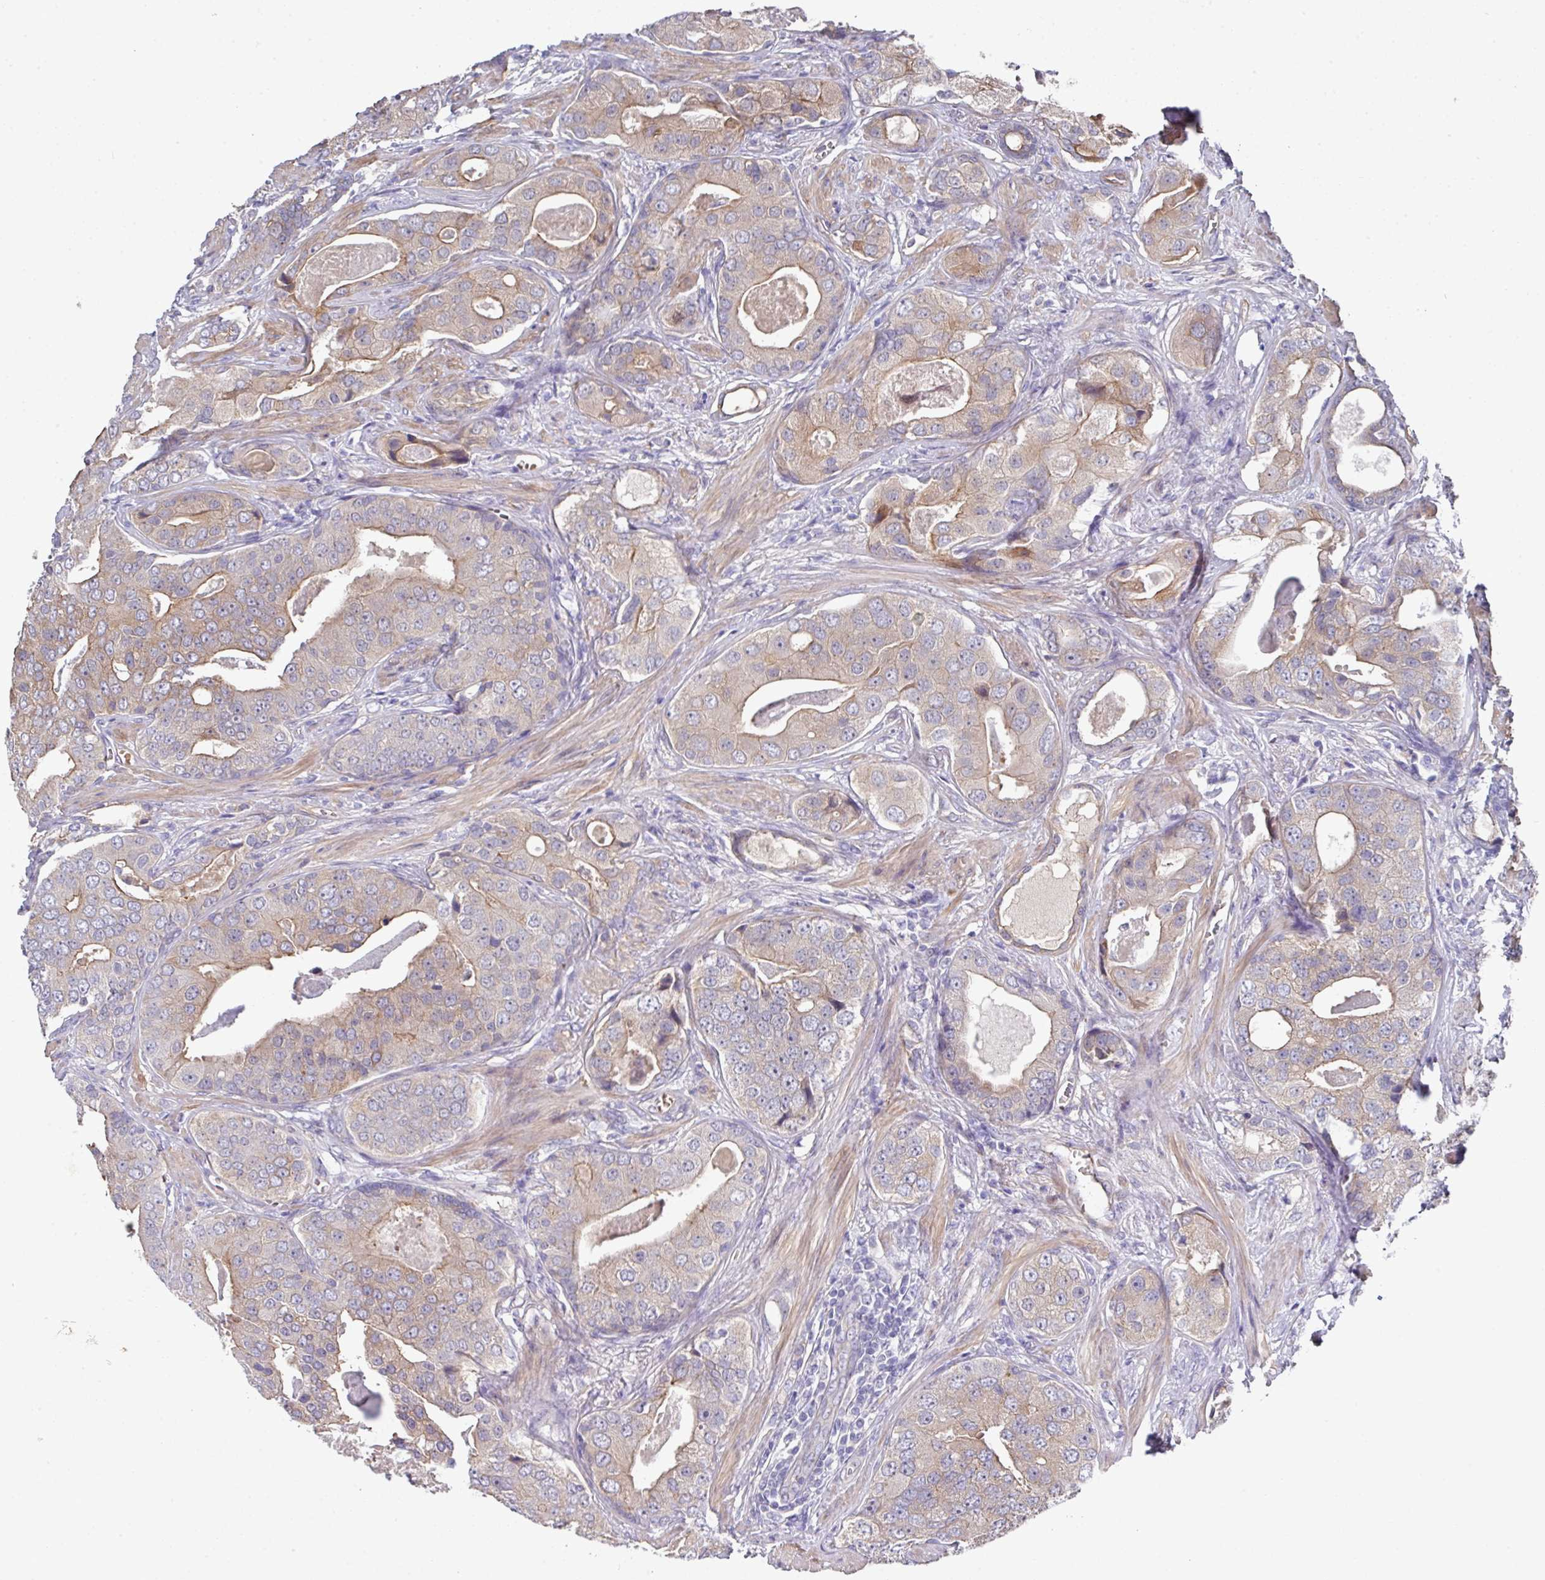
{"staining": {"intensity": "weak", "quantity": "25%-75%", "location": "cytoplasmic/membranous"}, "tissue": "prostate cancer", "cell_type": "Tumor cells", "image_type": "cancer", "snomed": [{"axis": "morphology", "description": "Adenocarcinoma, High grade"}, {"axis": "topography", "description": "Prostate"}], "caption": "Immunohistochemical staining of prostate cancer reveals low levels of weak cytoplasmic/membranous protein expression in approximately 25%-75% of tumor cells. Ihc stains the protein of interest in brown and the nuclei are stained blue.", "gene": "PRR5", "patient": {"sex": "male", "age": 71}}